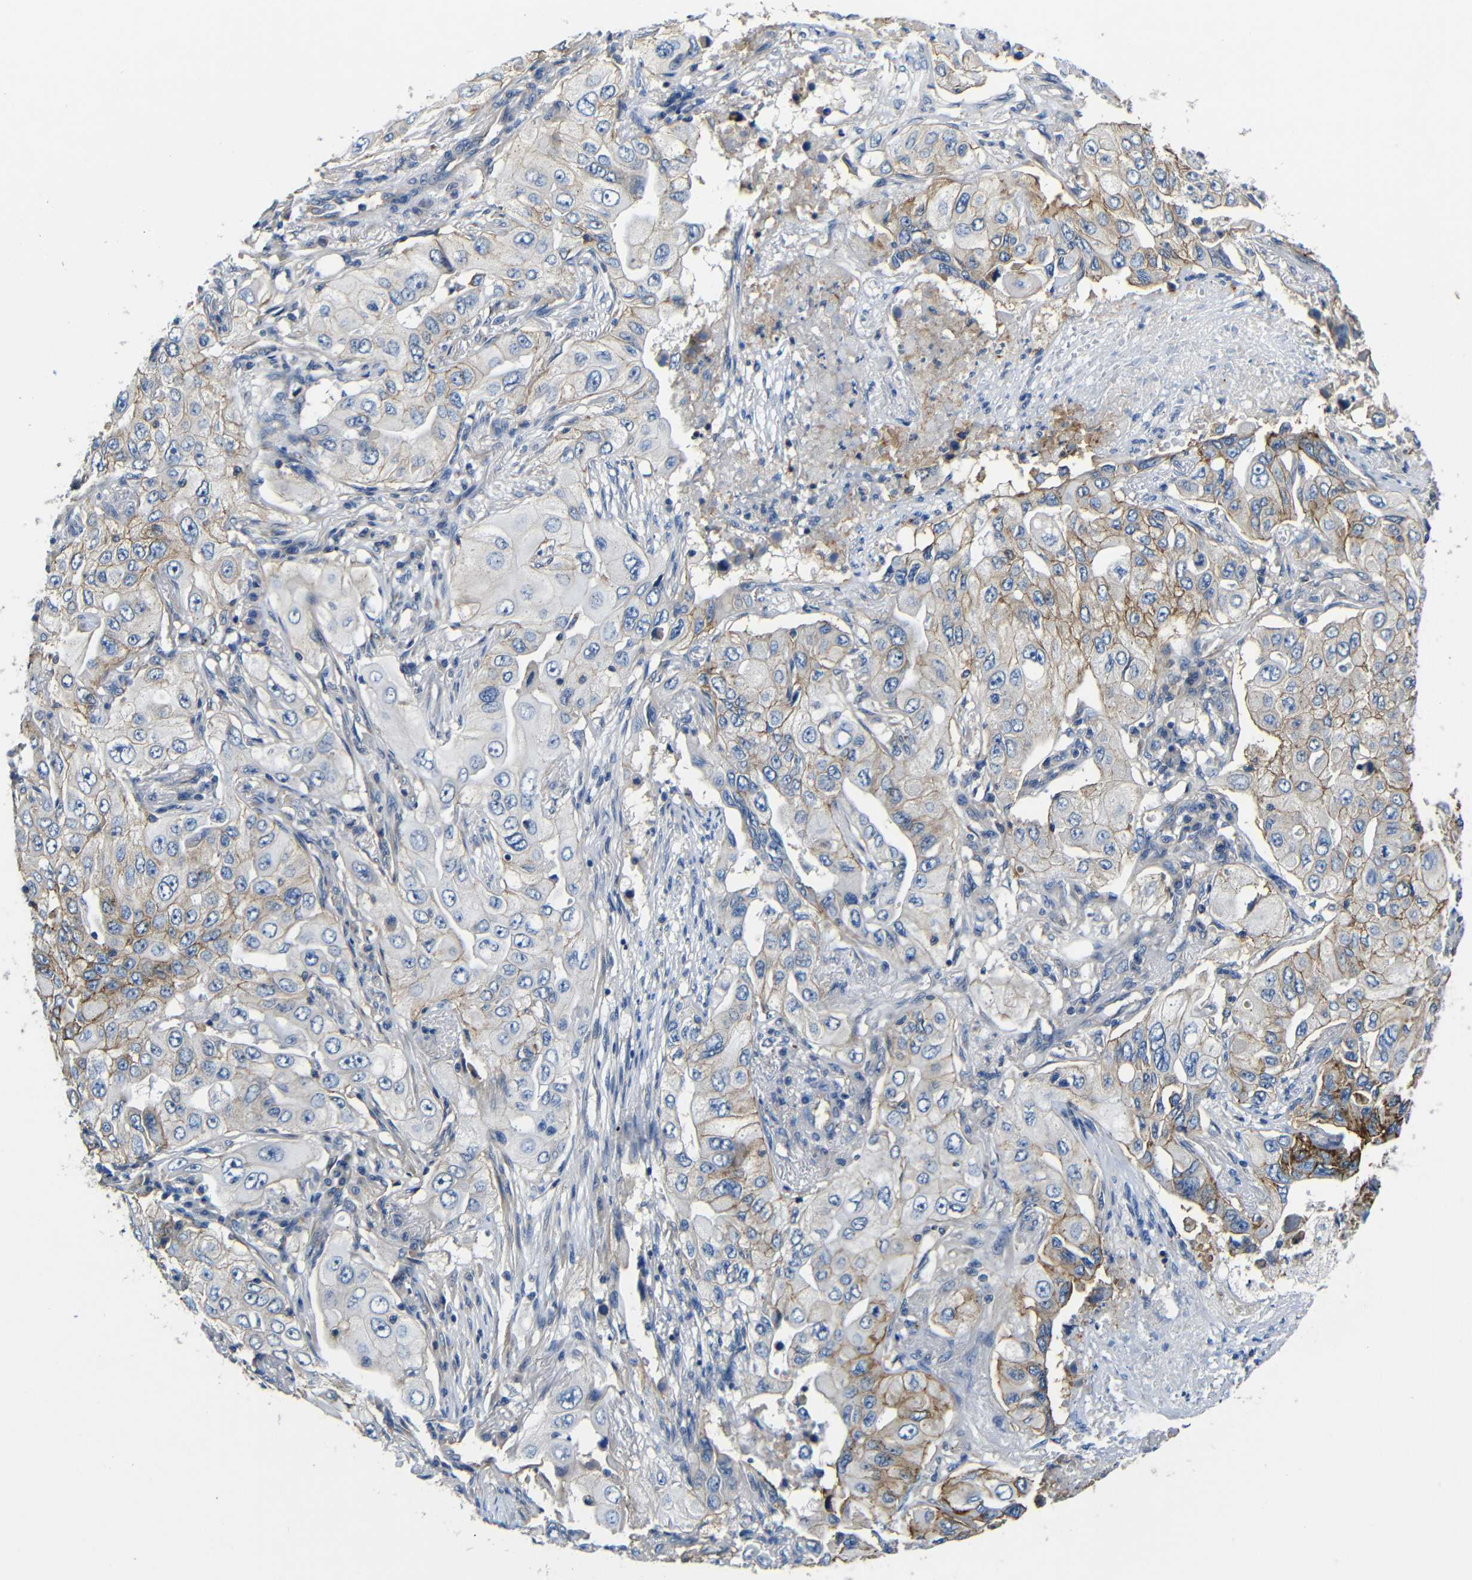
{"staining": {"intensity": "moderate", "quantity": "25%-75%", "location": "cytoplasmic/membranous"}, "tissue": "lung cancer", "cell_type": "Tumor cells", "image_type": "cancer", "snomed": [{"axis": "morphology", "description": "Adenocarcinoma, NOS"}, {"axis": "topography", "description": "Lung"}], "caption": "An immunohistochemistry (IHC) image of neoplastic tissue is shown. Protein staining in brown labels moderate cytoplasmic/membranous positivity in lung cancer (adenocarcinoma) within tumor cells. (Brightfield microscopy of DAB IHC at high magnification).", "gene": "ZNF90", "patient": {"sex": "male", "age": 84}}